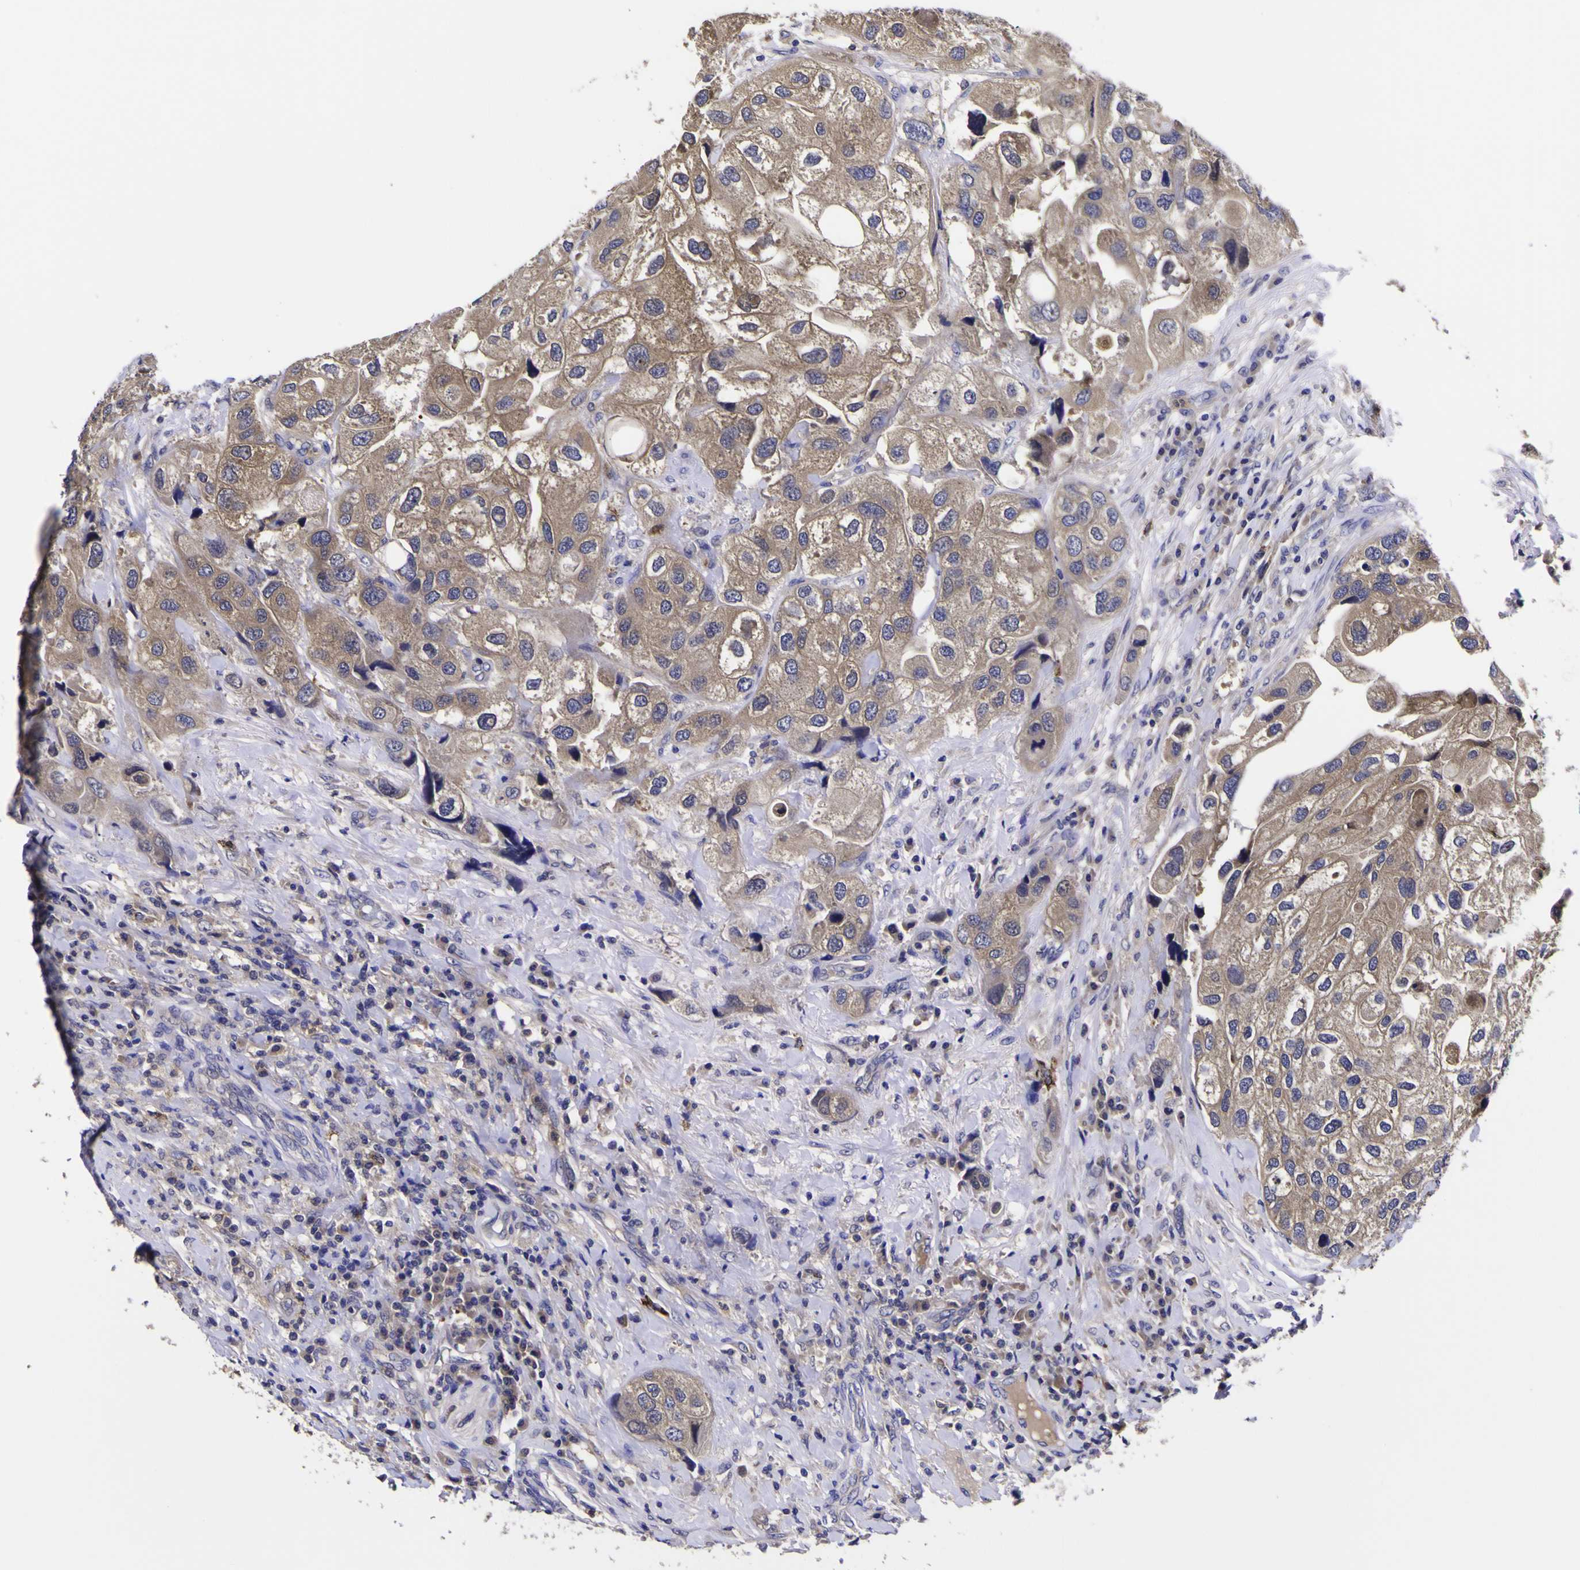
{"staining": {"intensity": "moderate", "quantity": ">75%", "location": "cytoplasmic/membranous"}, "tissue": "urothelial cancer", "cell_type": "Tumor cells", "image_type": "cancer", "snomed": [{"axis": "morphology", "description": "Urothelial carcinoma, High grade"}, {"axis": "topography", "description": "Urinary bladder"}], "caption": "DAB immunohistochemical staining of urothelial cancer exhibits moderate cytoplasmic/membranous protein expression in about >75% of tumor cells.", "gene": "MAPK14", "patient": {"sex": "female", "age": 64}}